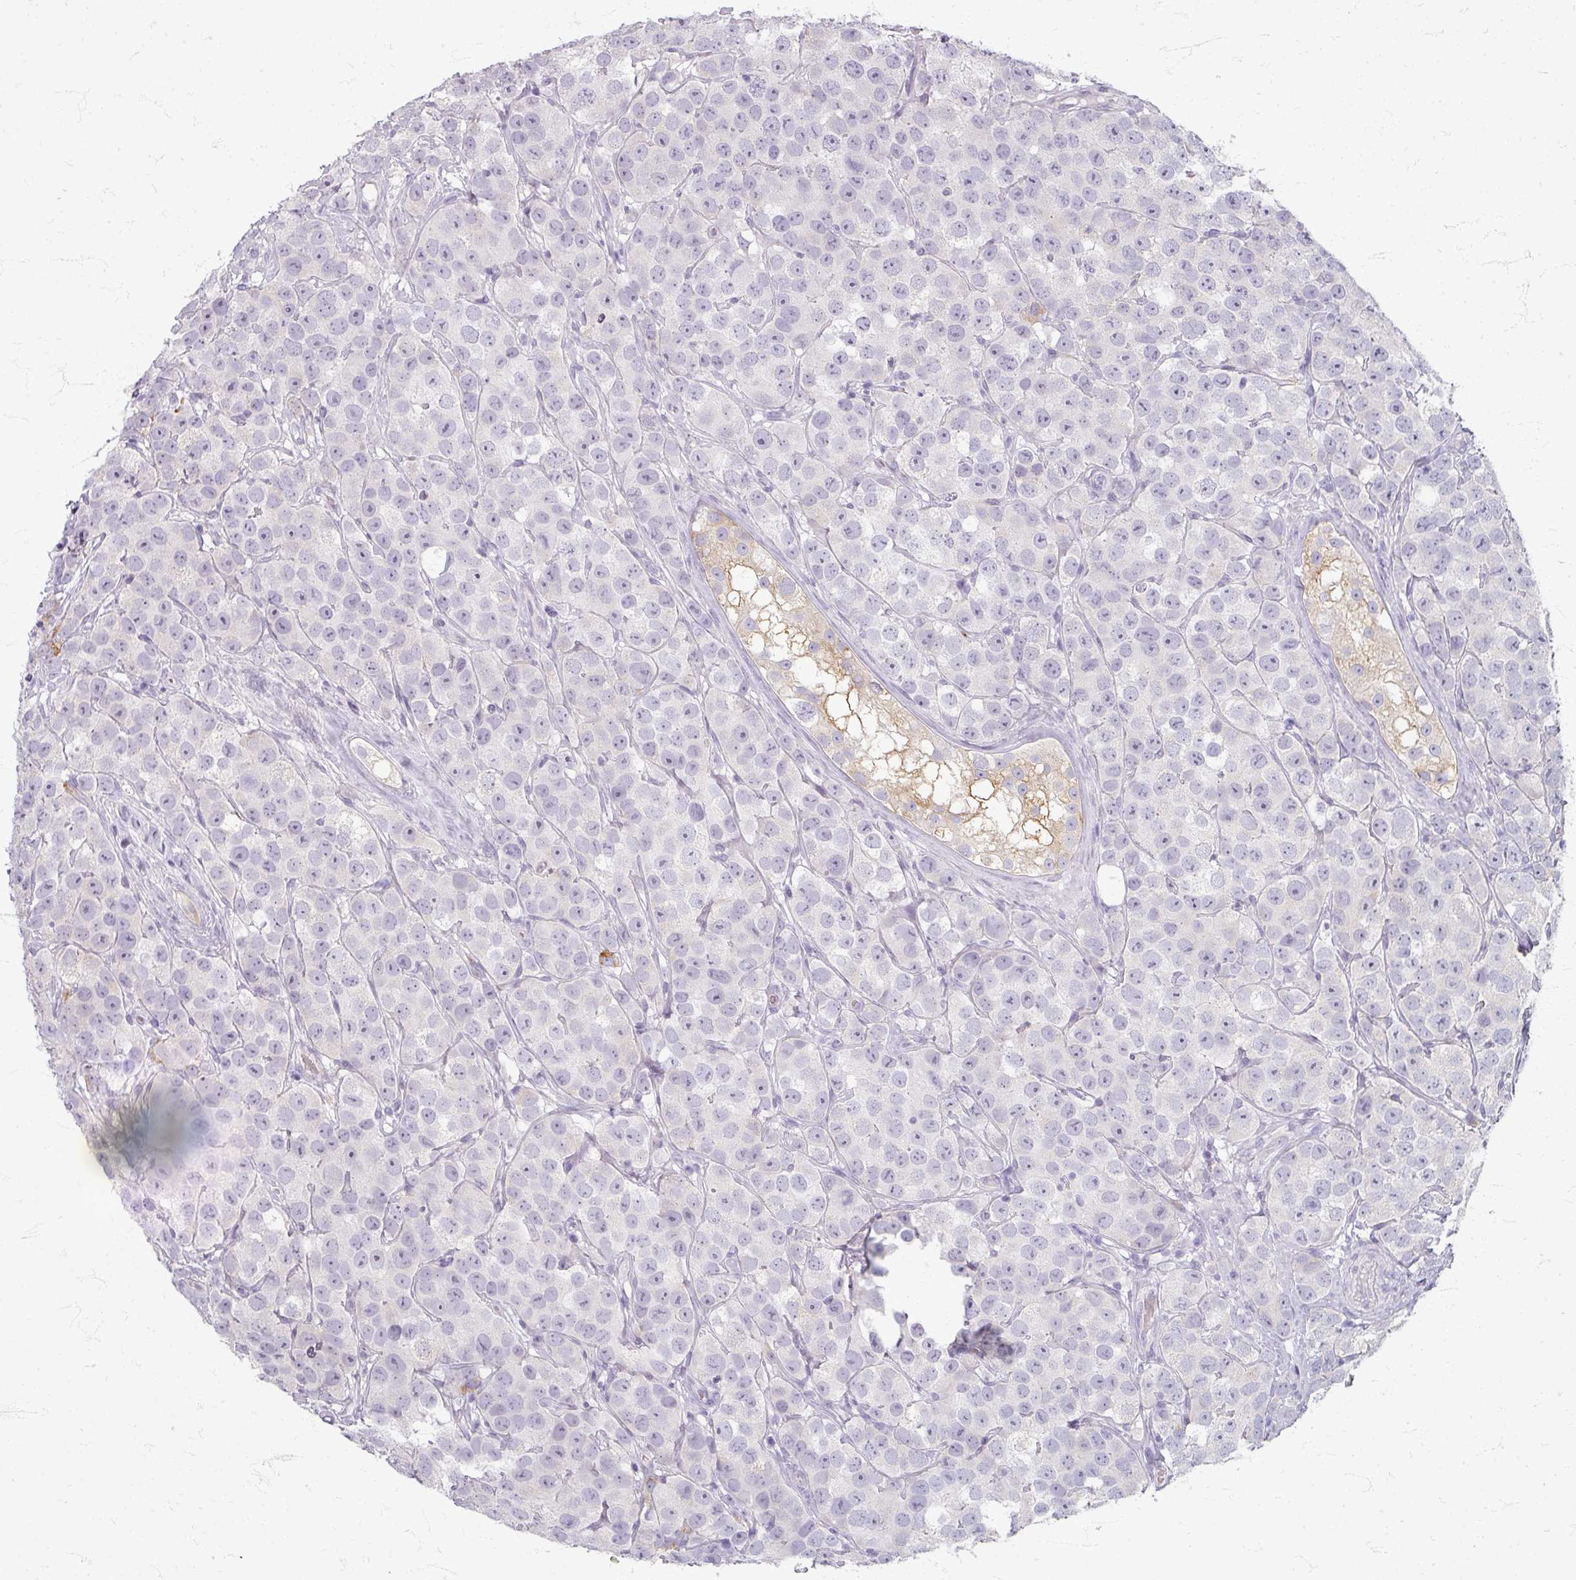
{"staining": {"intensity": "negative", "quantity": "none", "location": "none"}, "tissue": "testis cancer", "cell_type": "Tumor cells", "image_type": "cancer", "snomed": [{"axis": "morphology", "description": "Seminoma, NOS"}, {"axis": "topography", "description": "Testis"}], "caption": "Seminoma (testis) was stained to show a protein in brown. There is no significant staining in tumor cells.", "gene": "ZNF878", "patient": {"sex": "male", "age": 28}}